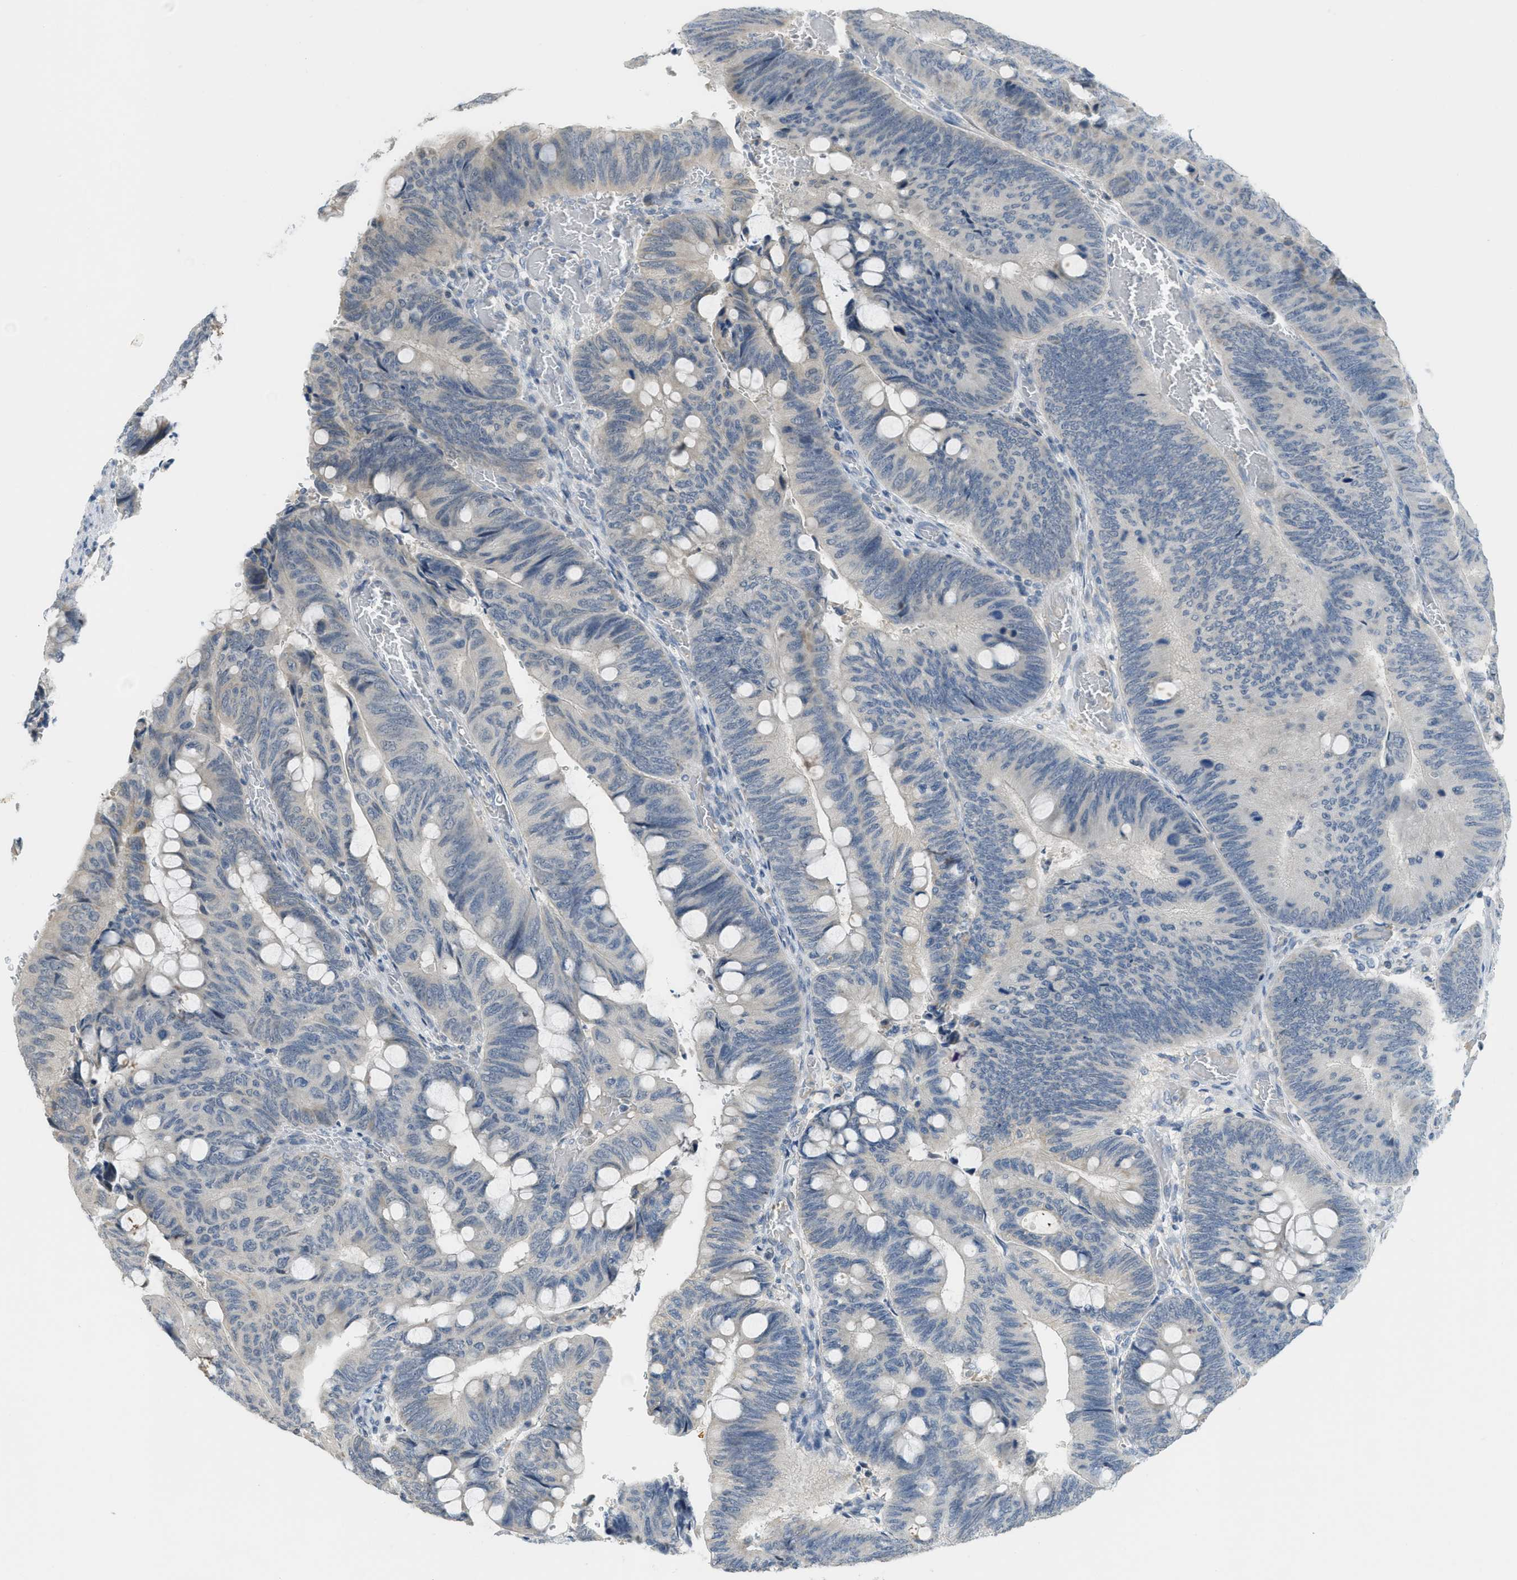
{"staining": {"intensity": "negative", "quantity": "none", "location": "none"}, "tissue": "colorectal cancer", "cell_type": "Tumor cells", "image_type": "cancer", "snomed": [{"axis": "morphology", "description": "Normal tissue, NOS"}, {"axis": "morphology", "description": "Adenocarcinoma, NOS"}, {"axis": "topography", "description": "Rectum"}, {"axis": "topography", "description": "Peripheral nerve tissue"}], "caption": "Immunohistochemistry (IHC) micrograph of human colorectal adenocarcinoma stained for a protein (brown), which displays no staining in tumor cells.", "gene": "TXNDC2", "patient": {"sex": "male", "age": 92}}